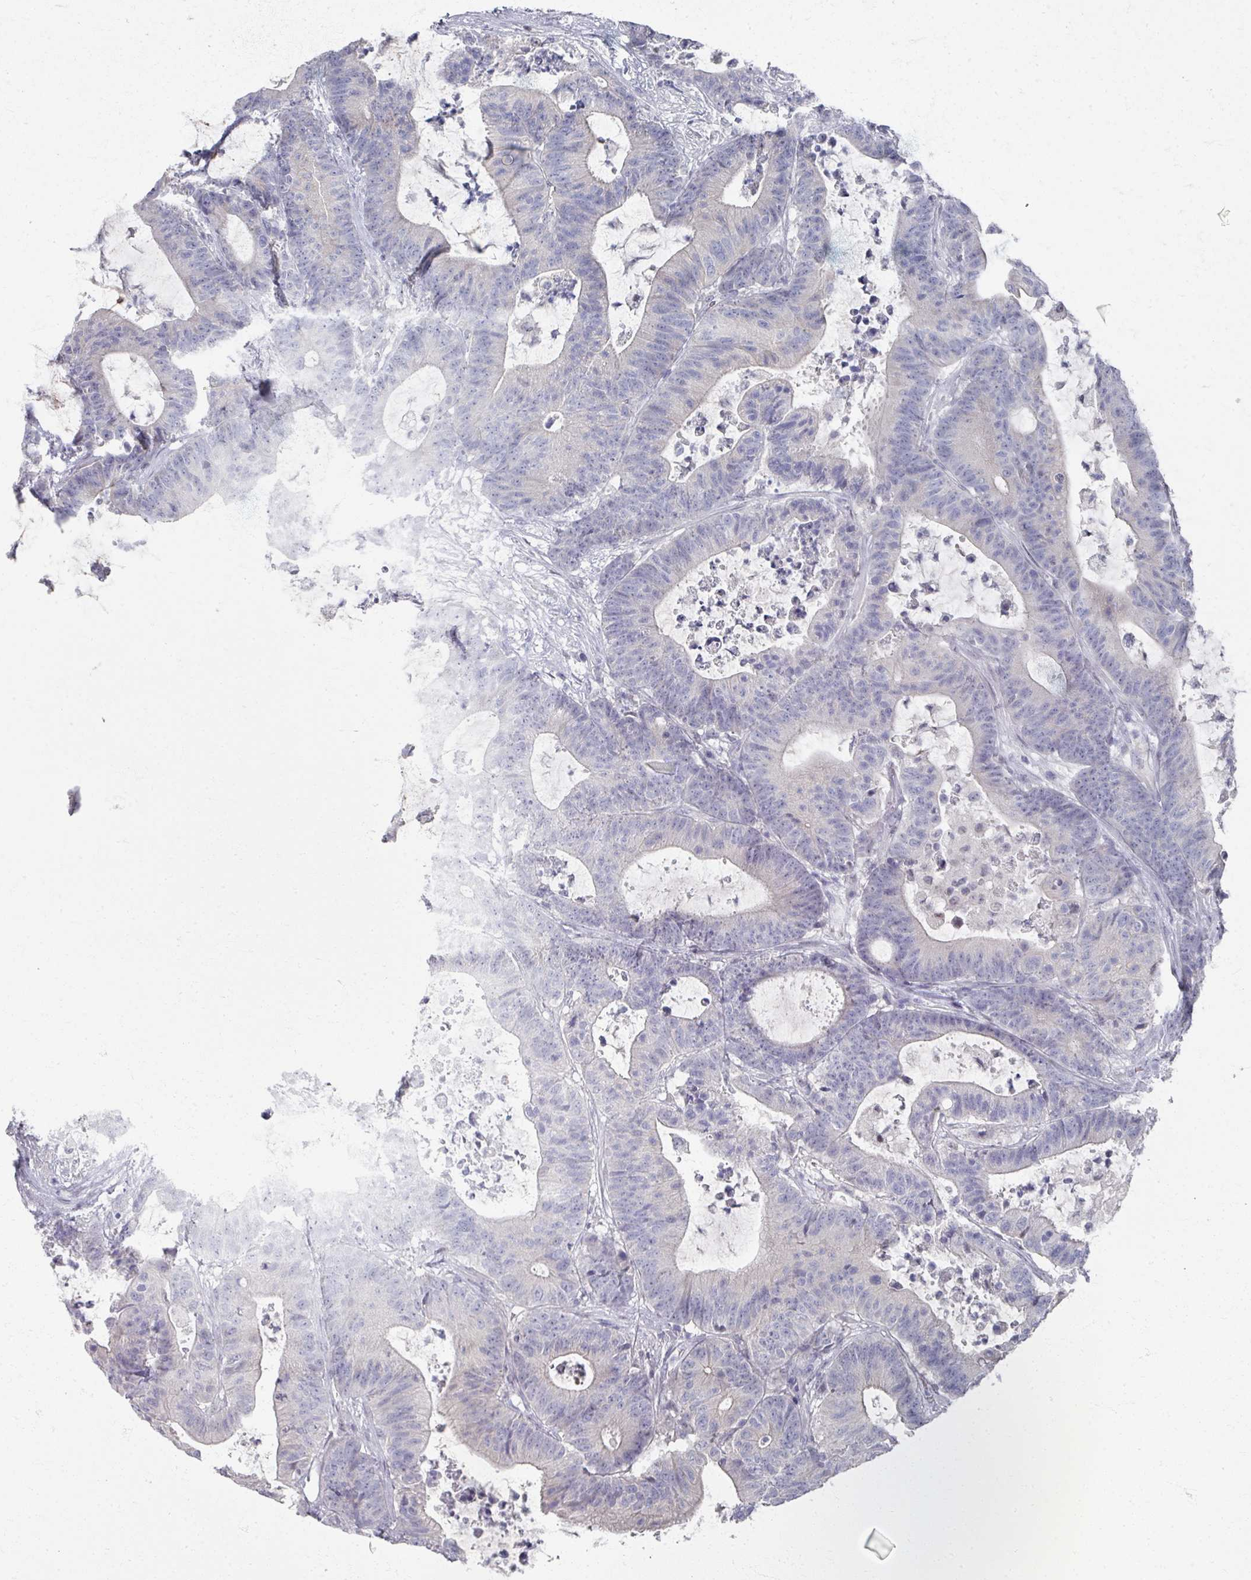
{"staining": {"intensity": "negative", "quantity": "none", "location": "none"}, "tissue": "colorectal cancer", "cell_type": "Tumor cells", "image_type": "cancer", "snomed": [{"axis": "morphology", "description": "Adenocarcinoma, NOS"}, {"axis": "topography", "description": "Colon"}], "caption": "IHC micrograph of human colorectal adenocarcinoma stained for a protein (brown), which shows no positivity in tumor cells.", "gene": "TTYH3", "patient": {"sex": "female", "age": 84}}